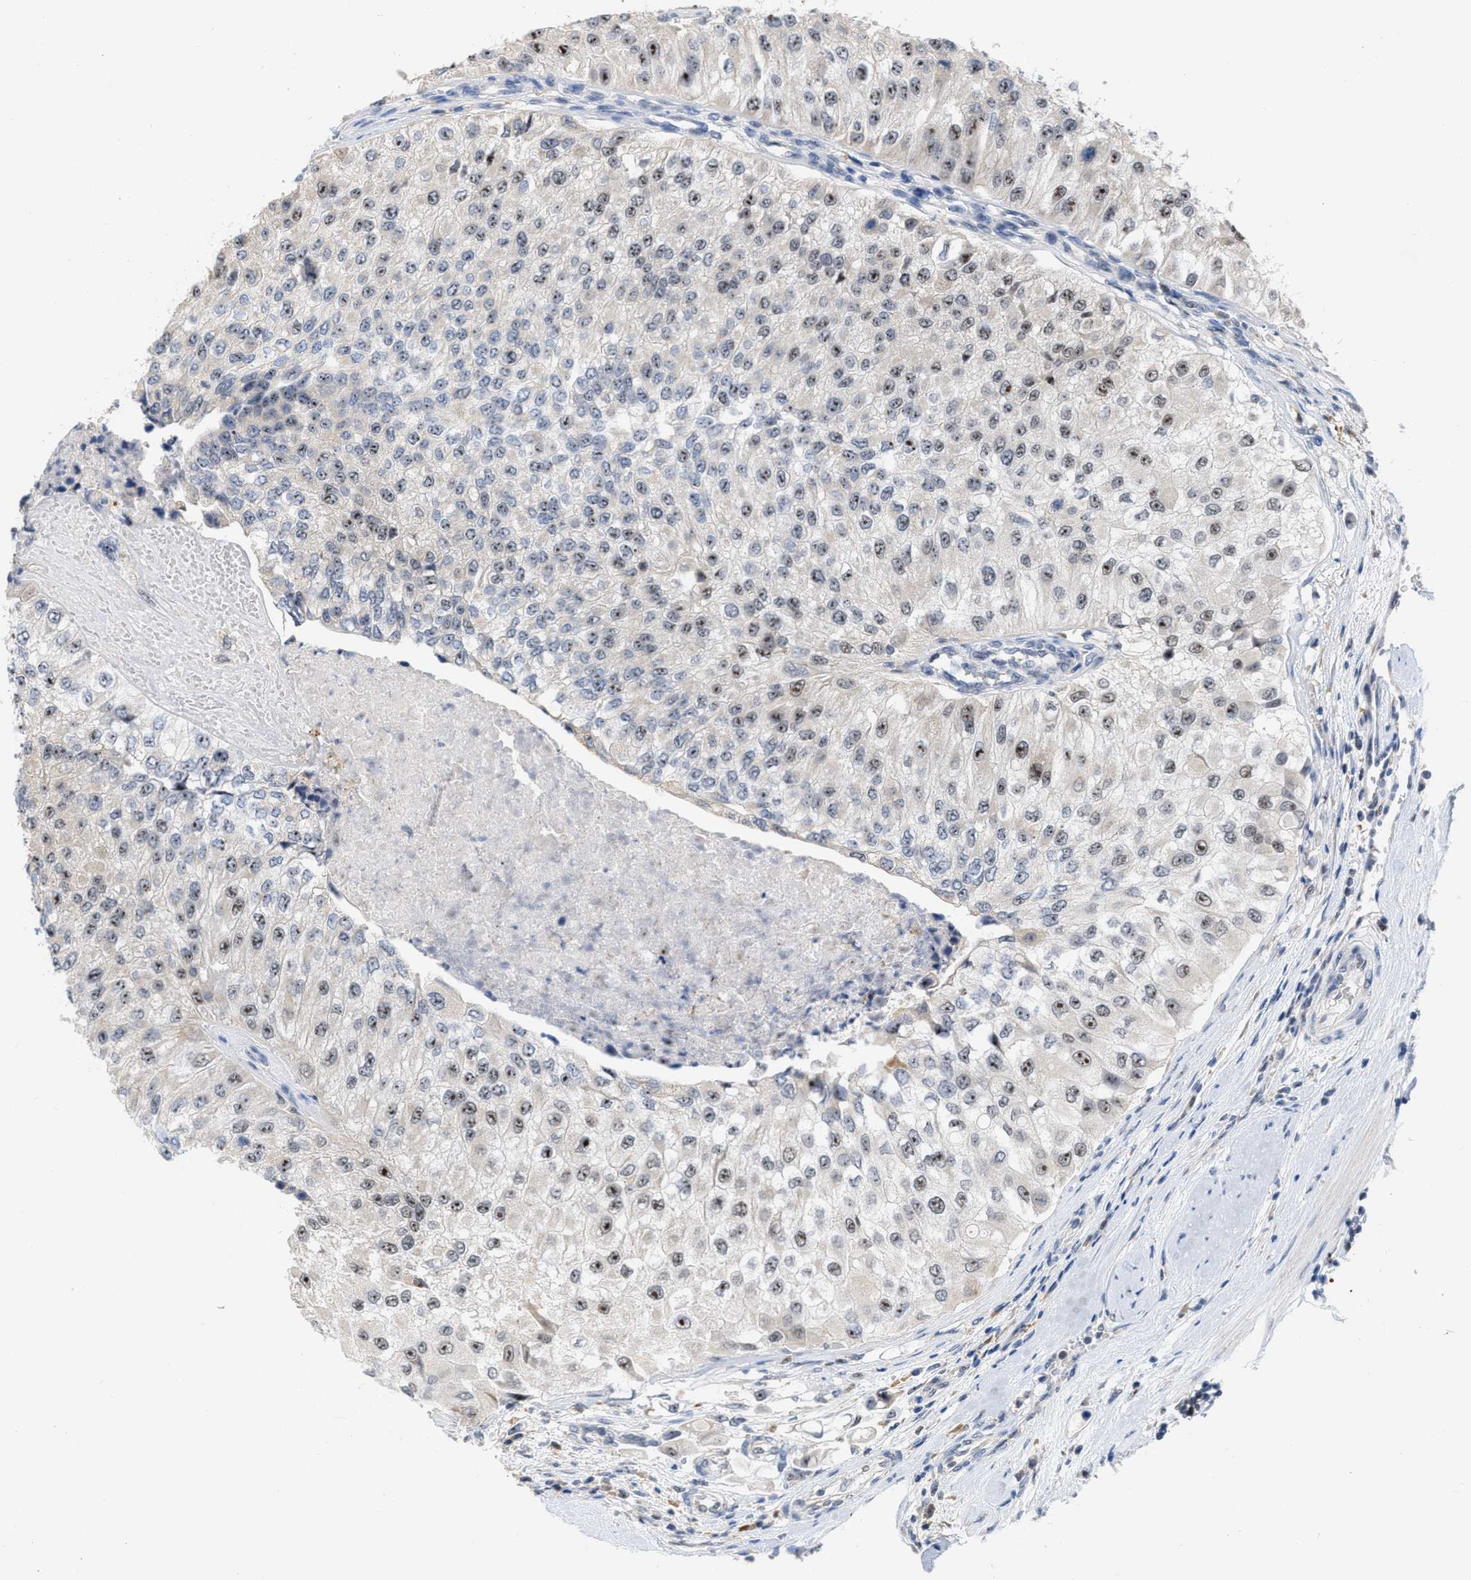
{"staining": {"intensity": "moderate", "quantity": "25%-75%", "location": "nuclear"}, "tissue": "urothelial cancer", "cell_type": "Tumor cells", "image_type": "cancer", "snomed": [{"axis": "morphology", "description": "Urothelial carcinoma, High grade"}, {"axis": "topography", "description": "Kidney"}, {"axis": "topography", "description": "Urinary bladder"}], "caption": "The immunohistochemical stain highlights moderate nuclear positivity in tumor cells of urothelial carcinoma (high-grade) tissue.", "gene": "ELAC2", "patient": {"sex": "male", "age": 77}}